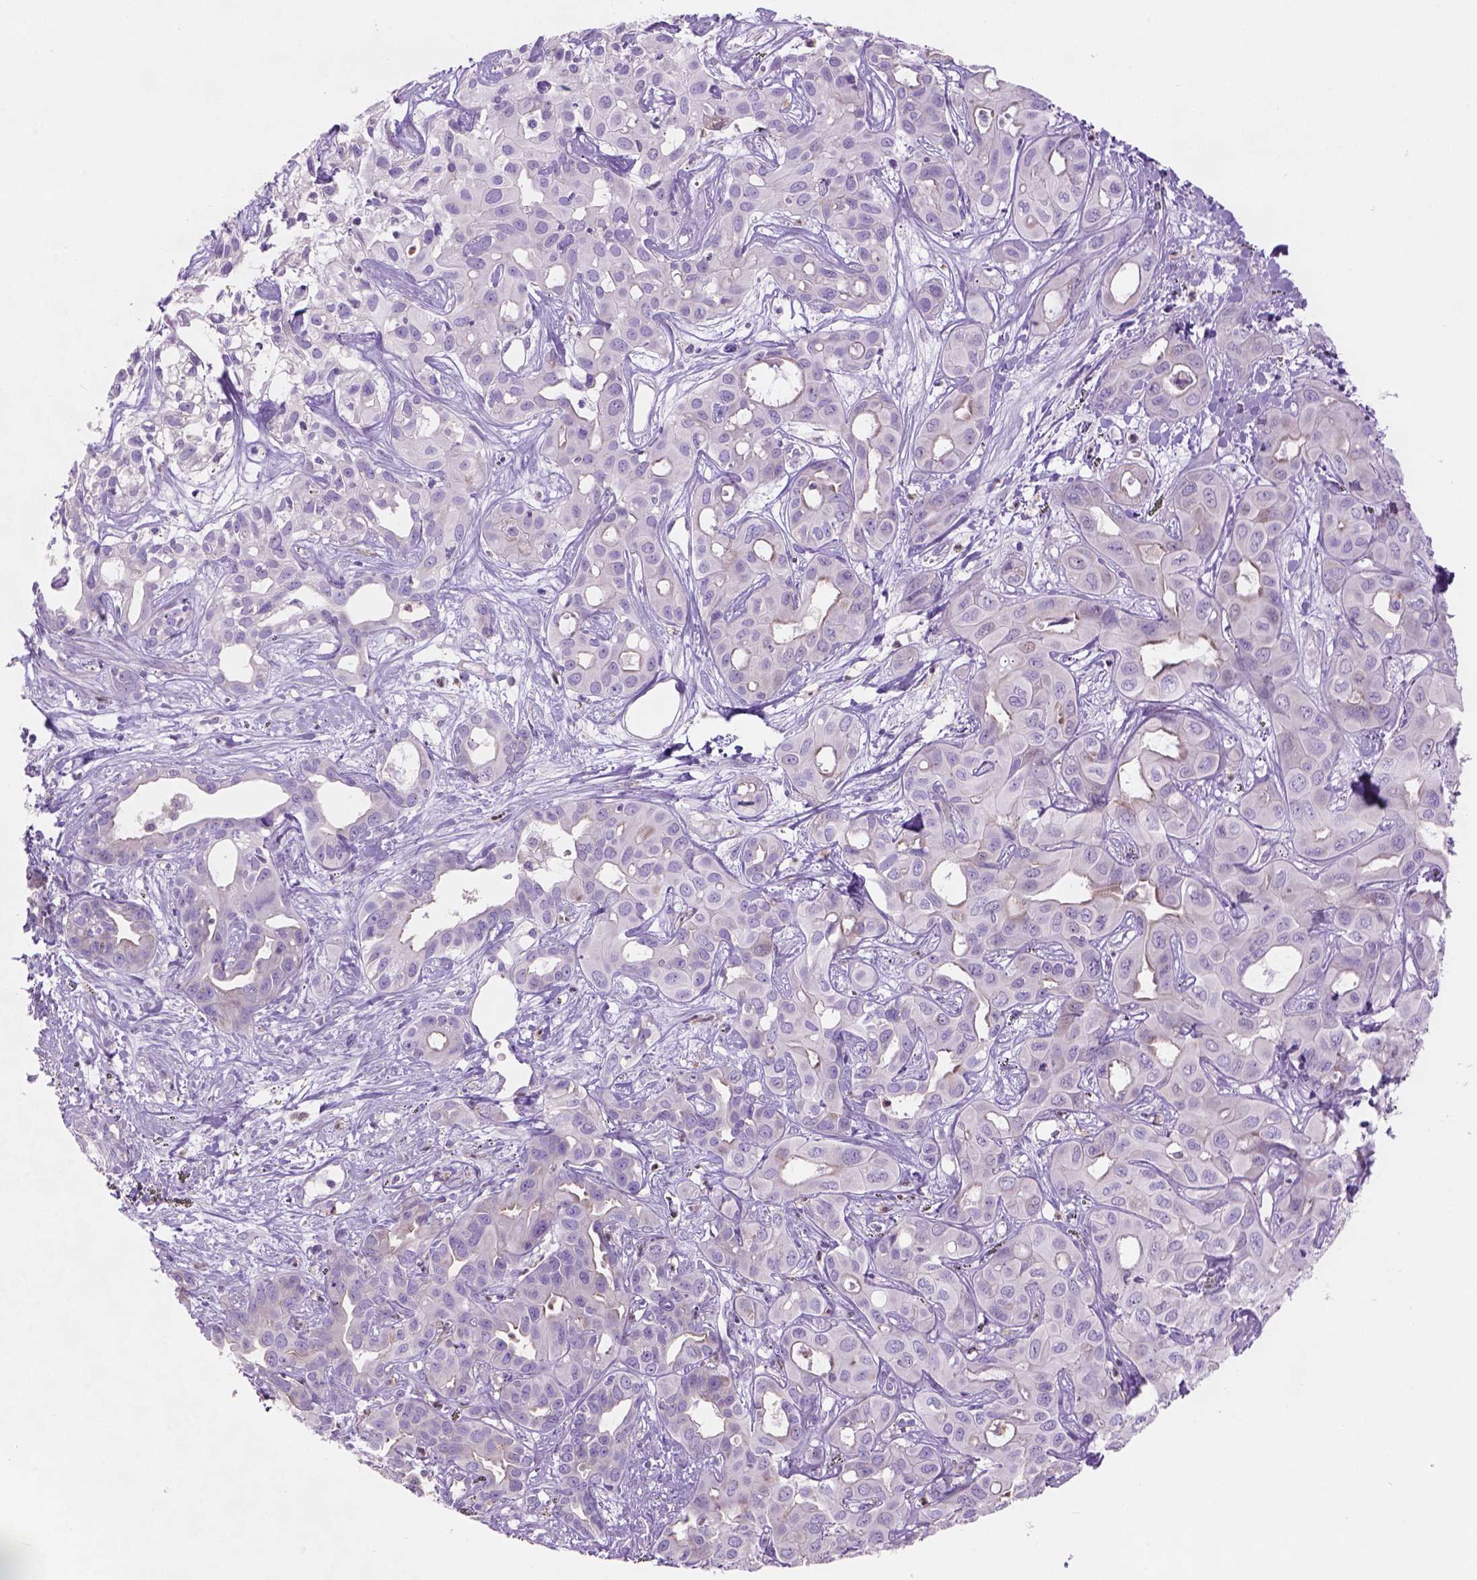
{"staining": {"intensity": "negative", "quantity": "none", "location": "none"}, "tissue": "liver cancer", "cell_type": "Tumor cells", "image_type": "cancer", "snomed": [{"axis": "morphology", "description": "Cholangiocarcinoma"}, {"axis": "topography", "description": "Liver"}], "caption": "This is an immunohistochemistry histopathology image of liver cancer (cholangiocarcinoma). There is no staining in tumor cells.", "gene": "CD84", "patient": {"sex": "female", "age": 60}}